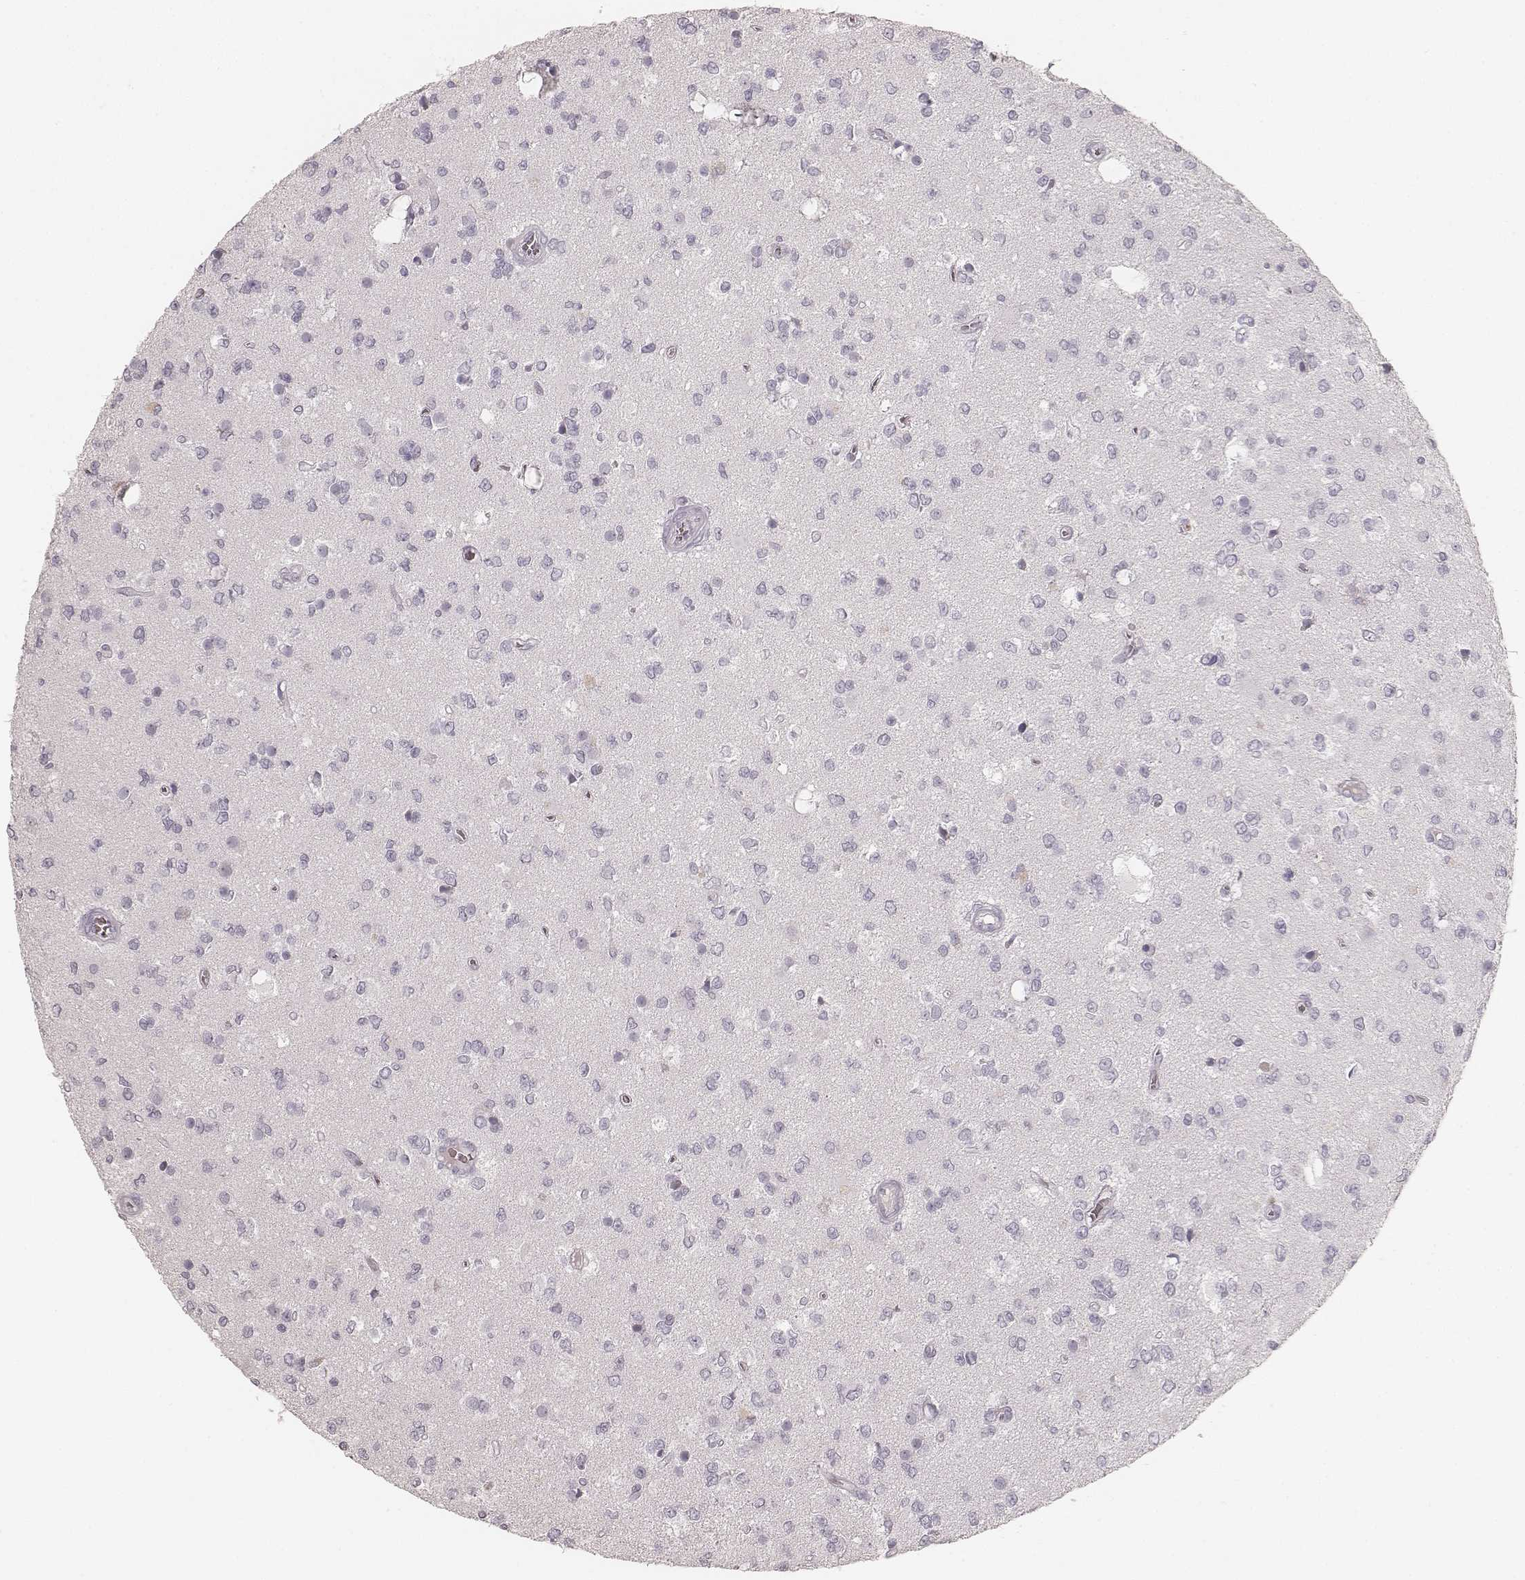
{"staining": {"intensity": "negative", "quantity": "none", "location": "none"}, "tissue": "glioma", "cell_type": "Tumor cells", "image_type": "cancer", "snomed": [{"axis": "morphology", "description": "Glioma, malignant, Low grade"}, {"axis": "topography", "description": "Brain"}], "caption": "Immunohistochemistry histopathology image of glioma stained for a protein (brown), which displays no positivity in tumor cells. (IHC, brightfield microscopy, high magnification).", "gene": "KRT31", "patient": {"sex": "female", "age": 45}}